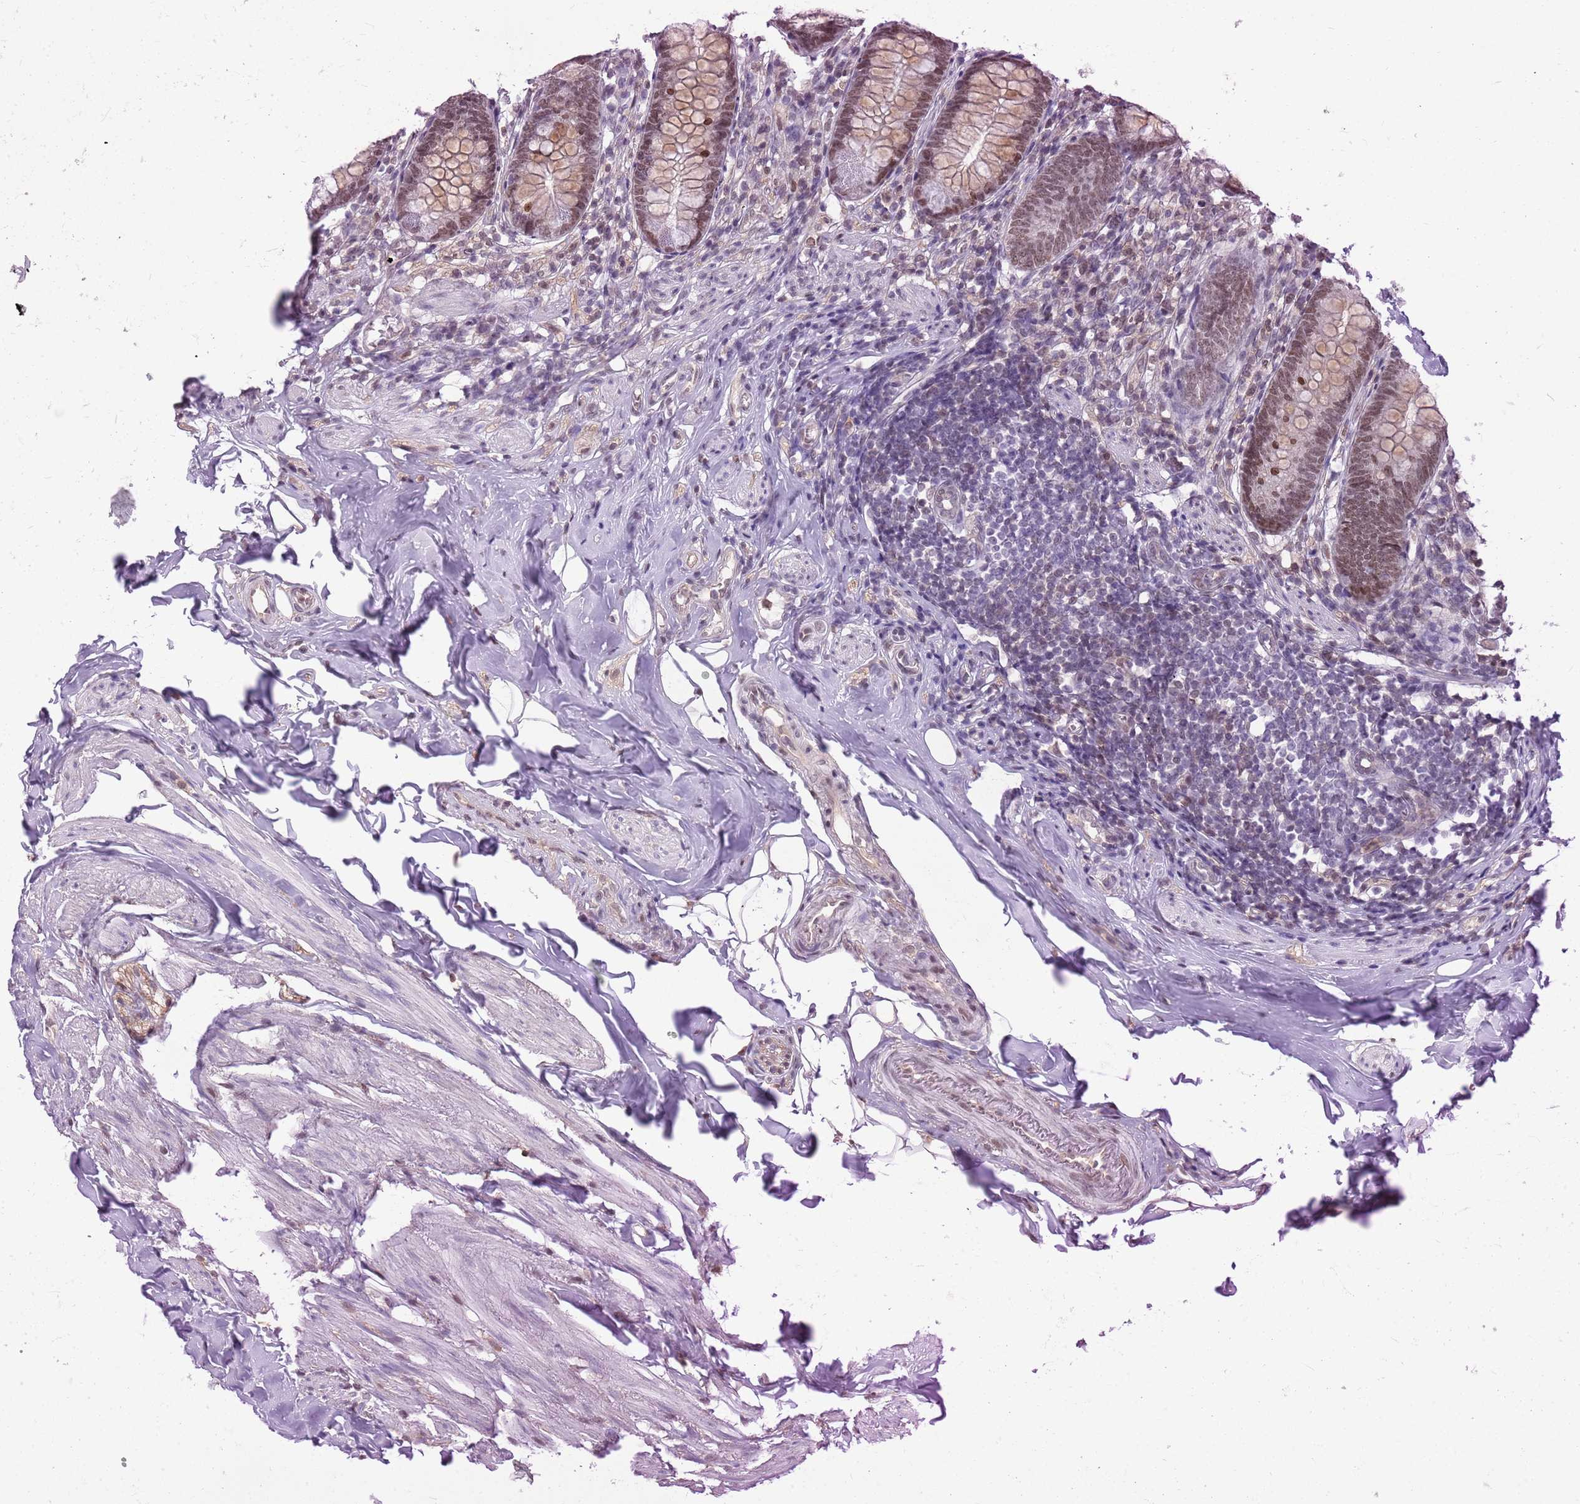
{"staining": {"intensity": "moderate", "quantity": ">75%", "location": "nuclear"}, "tissue": "appendix", "cell_type": "Glandular cells", "image_type": "normal", "snomed": [{"axis": "morphology", "description": "Normal tissue, NOS"}, {"axis": "topography", "description": "Appendix"}], "caption": "Protein expression analysis of normal appendix displays moderate nuclear staining in about >75% of glandular cells.", "gene": "DHX32", "patient": {"sex": "female", "age": 62}}